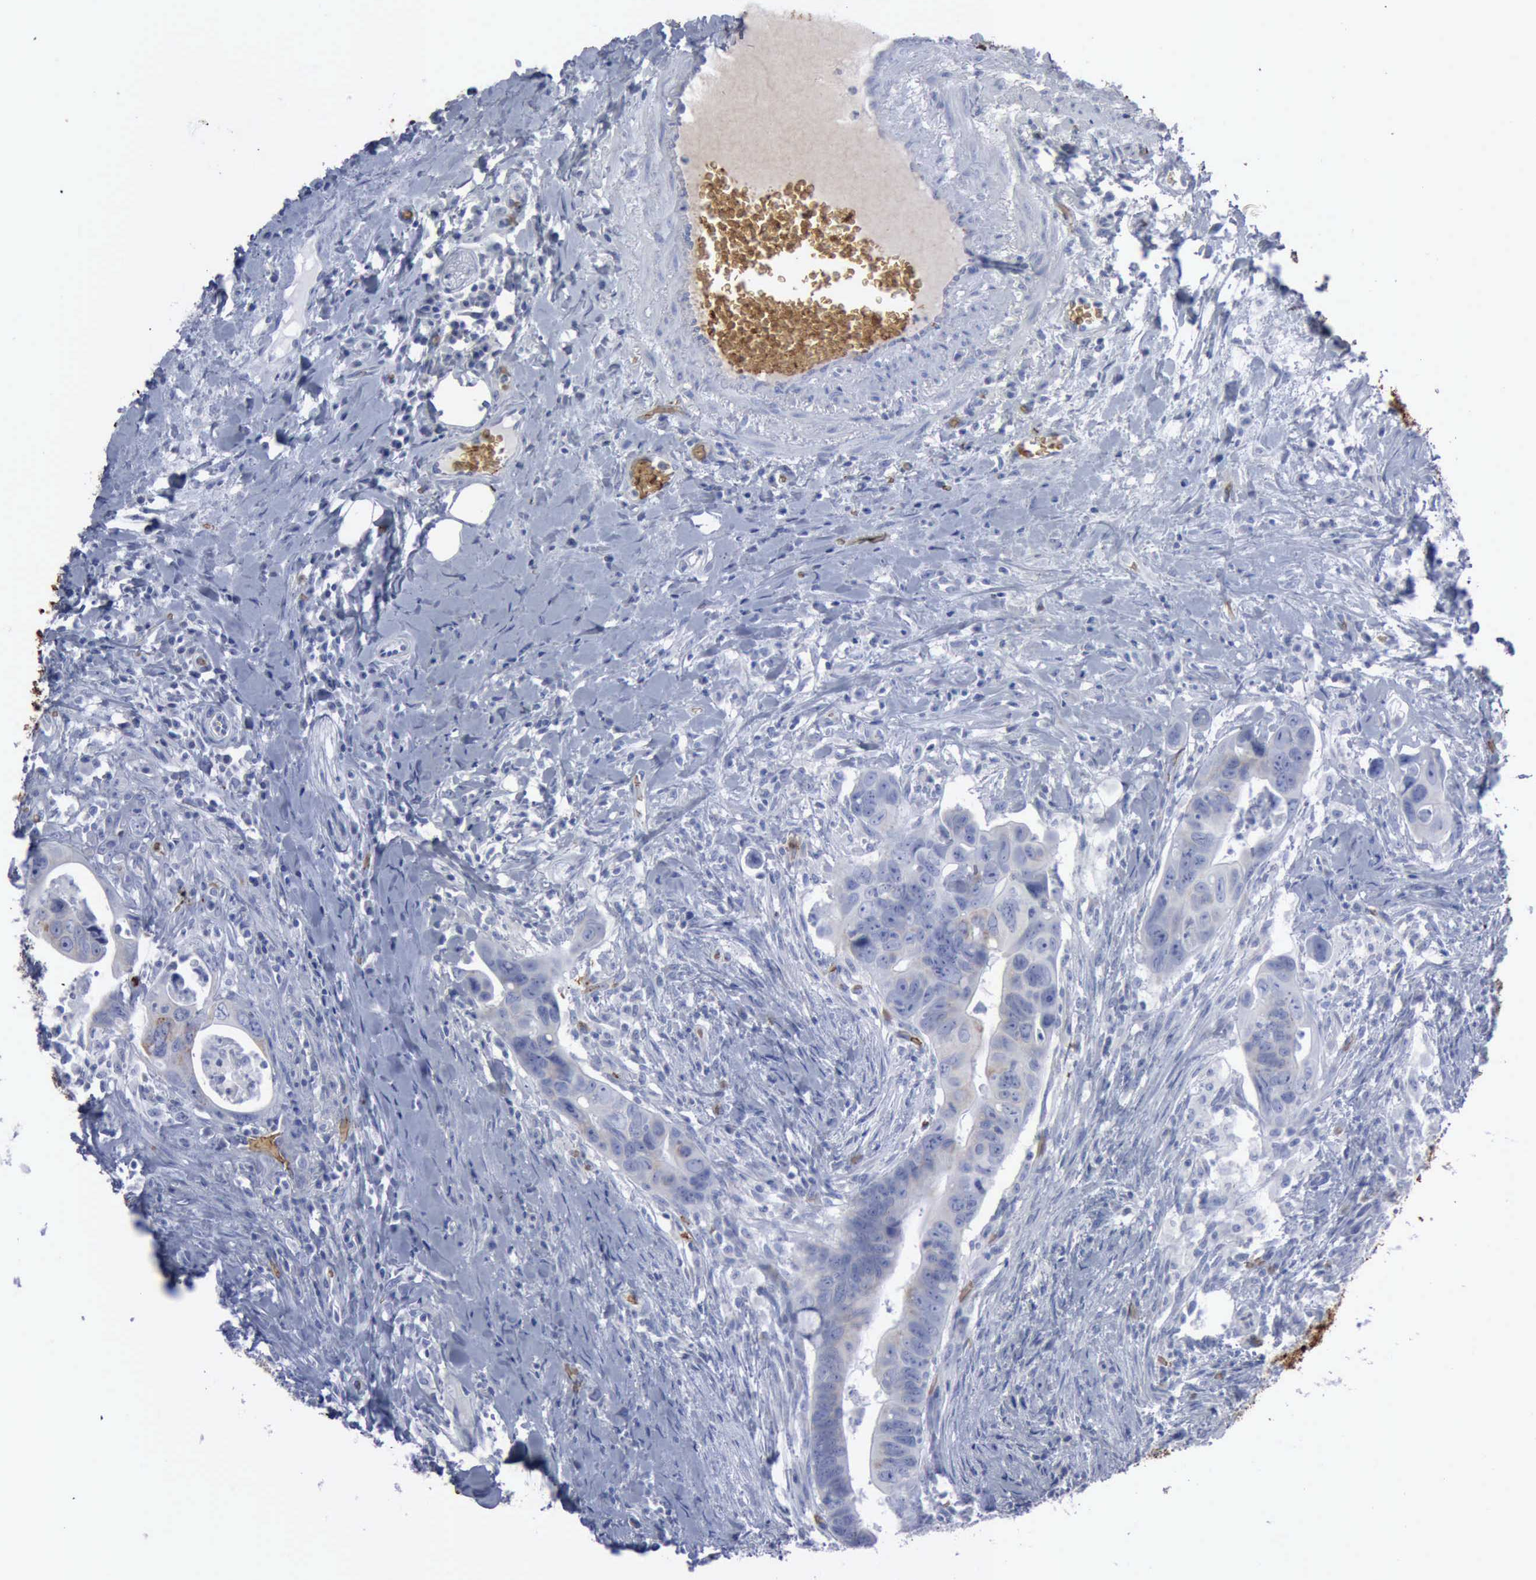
{"staining": {"intensity": "weak", "quantity": "<25%", "location": "cytoplasmic/membranous"}, "tissue": "colorectal cancer", "cell_type": "Tumor cells", "image_type": "cancer", "snomed": [{"axis": "morphology", "description": "Adenocarcinoma, NOS"}, {"axis": "topography", "description": "Rectum"}], "caption": "High magnification brightfield microscopy of colorectal adenocarcinoma stained with DAB (brown) and counterstained with hematoxylin (blue): tumor cells show no significant expression. Brightfield microscopy of immunohistochemistry stained with DAB (3,3'-diaminobenzidine) (brown) and hematoxylin (blue), captured at high magnification.", "gene": "TGFB1", "patient": {"sex": "male", "age": 53}}